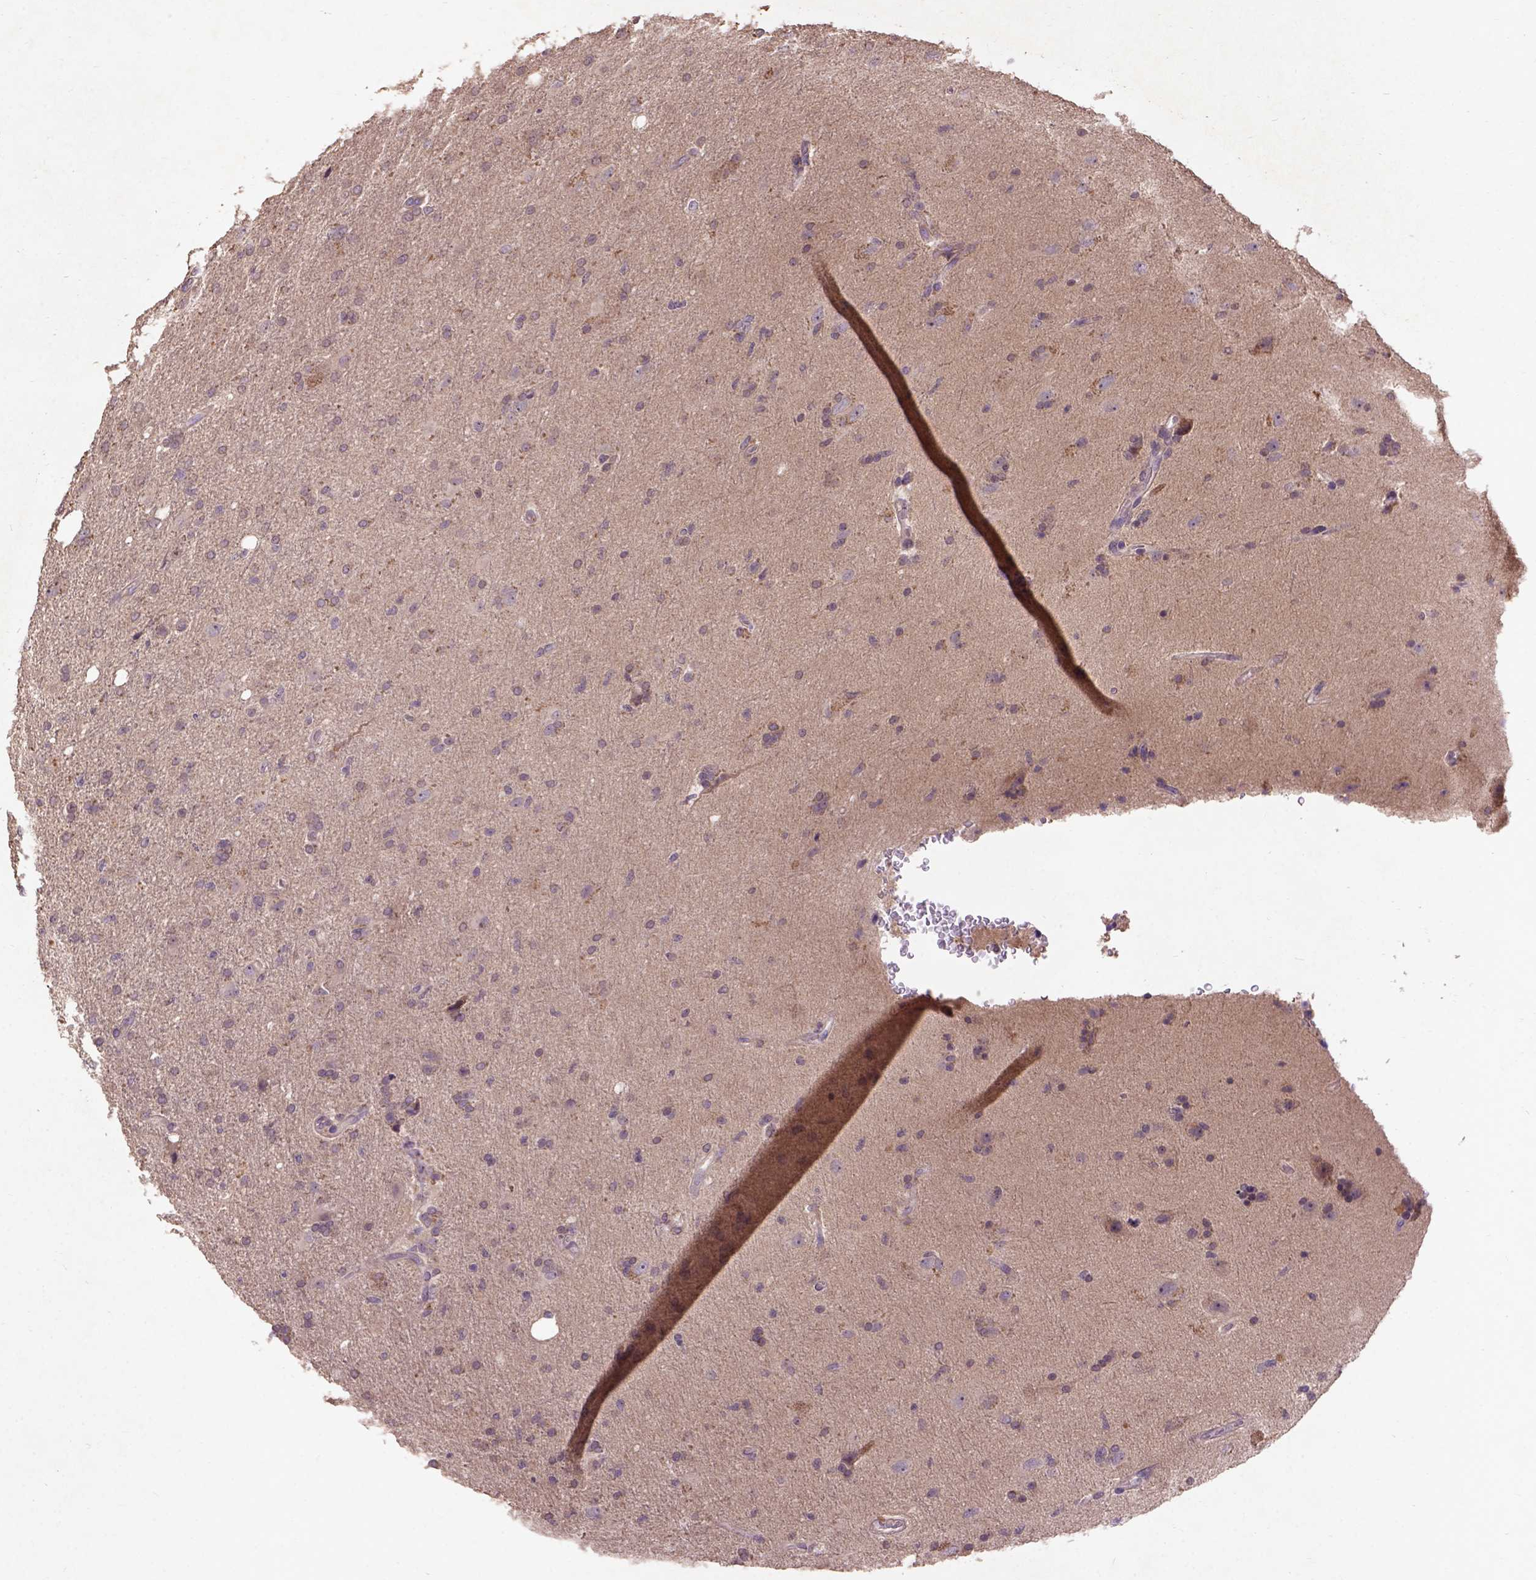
{"staining": {"intensity": "negative", "quantity": "none", "location": "none"}, "tissue": "glioma", "cell_type": "Tumor cells", "image_type": "cancer", "snomed": [{"axis": "morphology", "description": "Glioma, malignant, High grade"}, {"axis": "topography", "description": "Cerebral cortex"}], "caption": "A photomicrograph of human glioma is negative for staining in tumor cells.", "gene": "KBTBD8", "patient": {"sex": "male", "age": 70}}